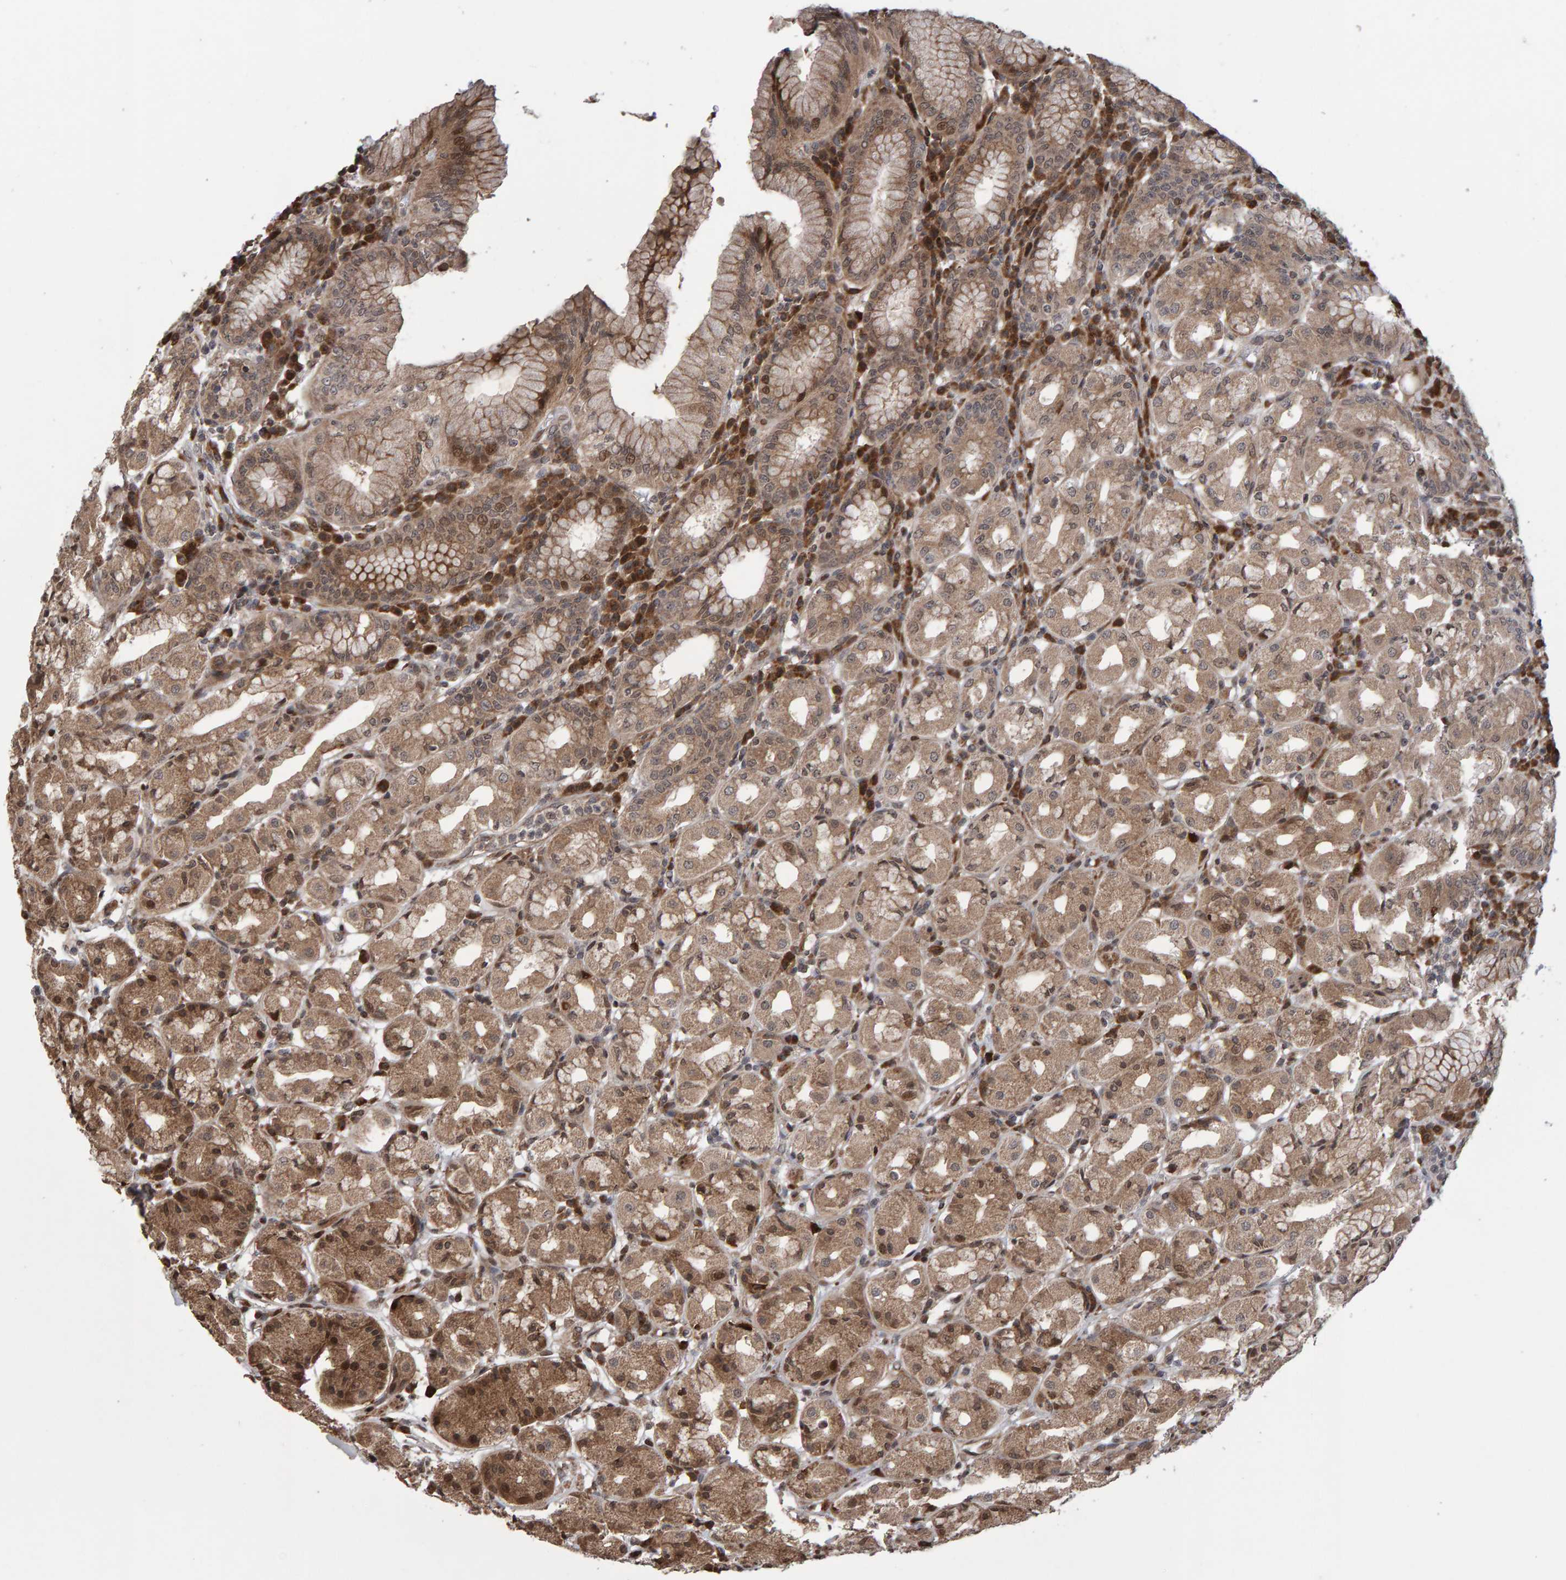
{"staining": {"intensity": "moderate", "quantity": ">75%", "location": "cytoplasmic/membranous,nuclear"}, "tissue": "stomach", "cell_type": "Glandular cells", "image_type": "normal", "snomed": [{"axis": "morphology", "description": "Normal tissue, NOS"}, {"axis": "topography", "description": "Stomach"}, {"axis": "topography", "description": "Stomach, lower"}], "caption": "This histopathology image displays immunohistochemistry (IHC) staining of benign stomach, with medium moderate cytoplasmic/membranous,nuclear expression in approximately >75% of glandular cells.", "gene": "PECR", "patient": {"sex": "female", "age": 56}}